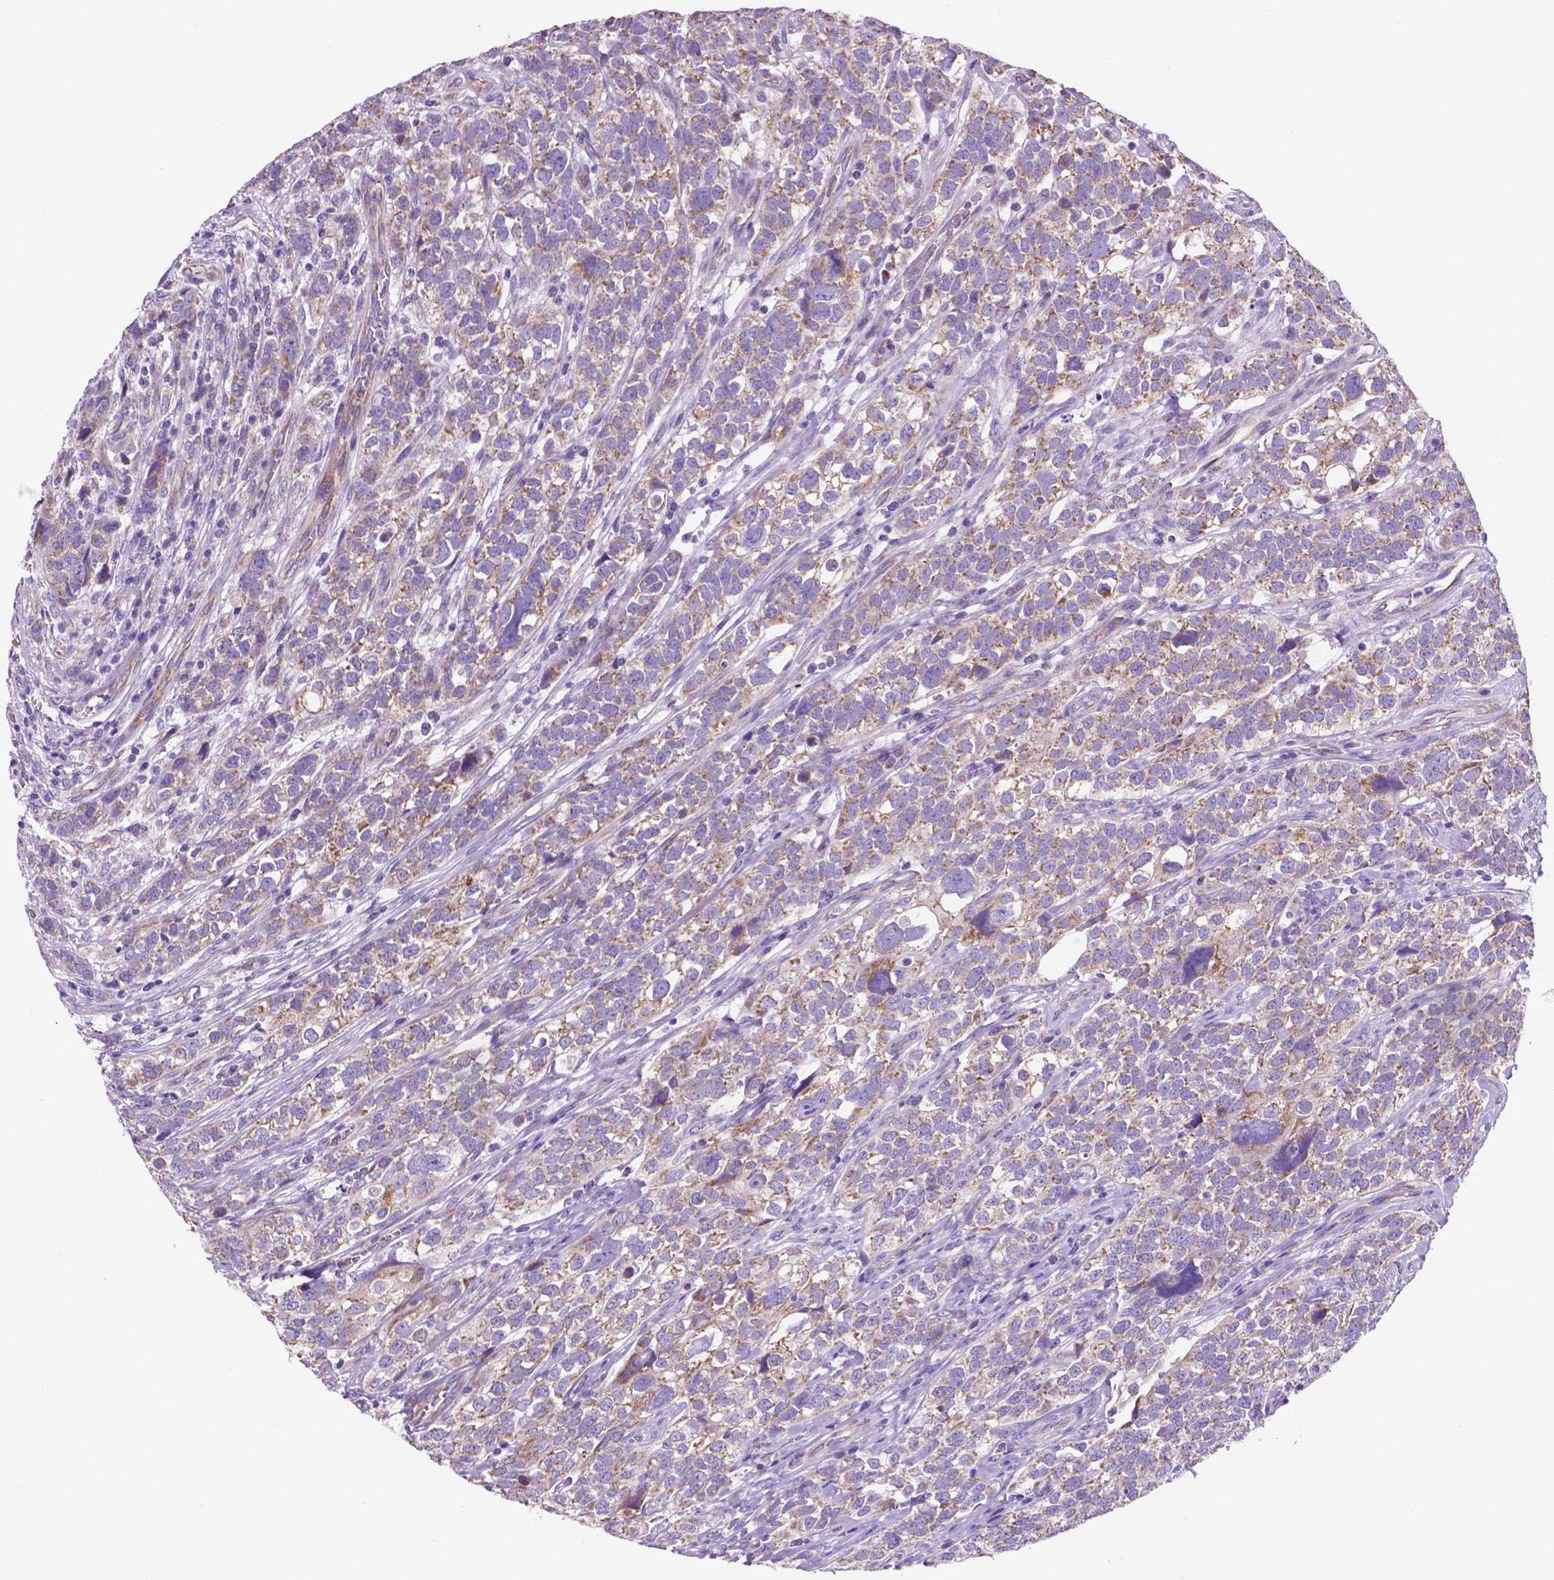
{"staining": {"intensity": "weak", "quantity": "25%-75%", "location": "cytoplasmic/membranous"}, "tissue": "urothelial cancer", "cell_type": "Tumor cells", "image_type": "cancer", "snomed": [{"axis": "morphology", "description": "Urothelial carcinoma, High grade"}, {"axis": "topography", "description": "Urinary bladder"}], "caption": "The photomicrograph displays staining of urothelial cancer, revealing weak cytoplasmic/membranous protein expression (brown color) within tumor cells.", "gene": "TMEM121B", "patient": {"sex": "female", "age": 58}}